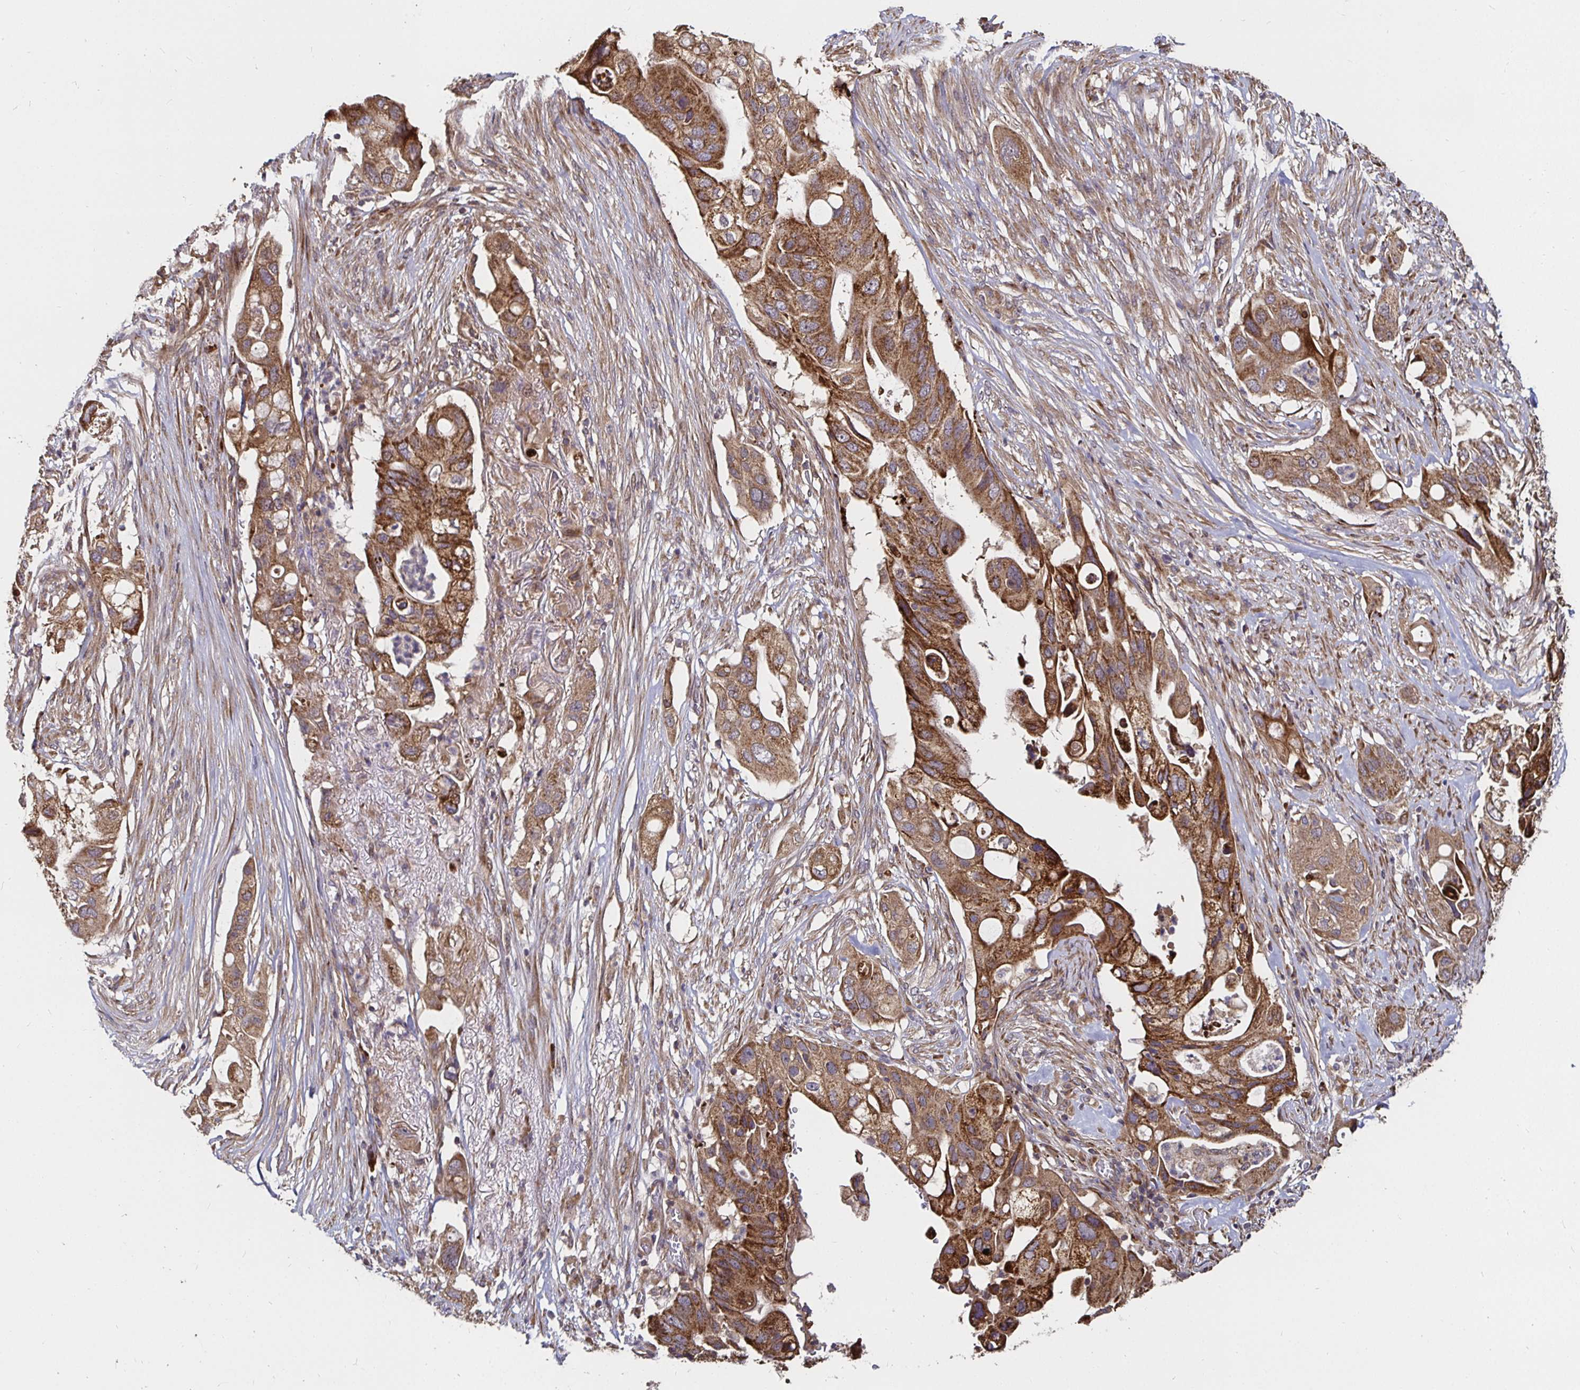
{"staining": {"intensity": "moderate", "quantity": ">75%", "location": "cytoplasmic/membranous"}, "tissue": "pancreatic cancer", "cell_type": "Tumor cells", "image_type": "cancer", "snomed": [{"axis": "morphology", "description": "Adenocarcinoma, NOS"}, {"axis": "topography", "description": "Pancreas"}], "caption": "Immunohistochemical staining of human adenocarcinoma (pancreatic) demonstrates moderate cytoplasmic/membranous protein positivity in about >75% of tumor cells. (Stains: DAB in brown, nuclei in blue, Microscopy: brightfield microscopy at high magnification).", "gene": "MLST8", "patient": {"sex": "female", "age": 72}}